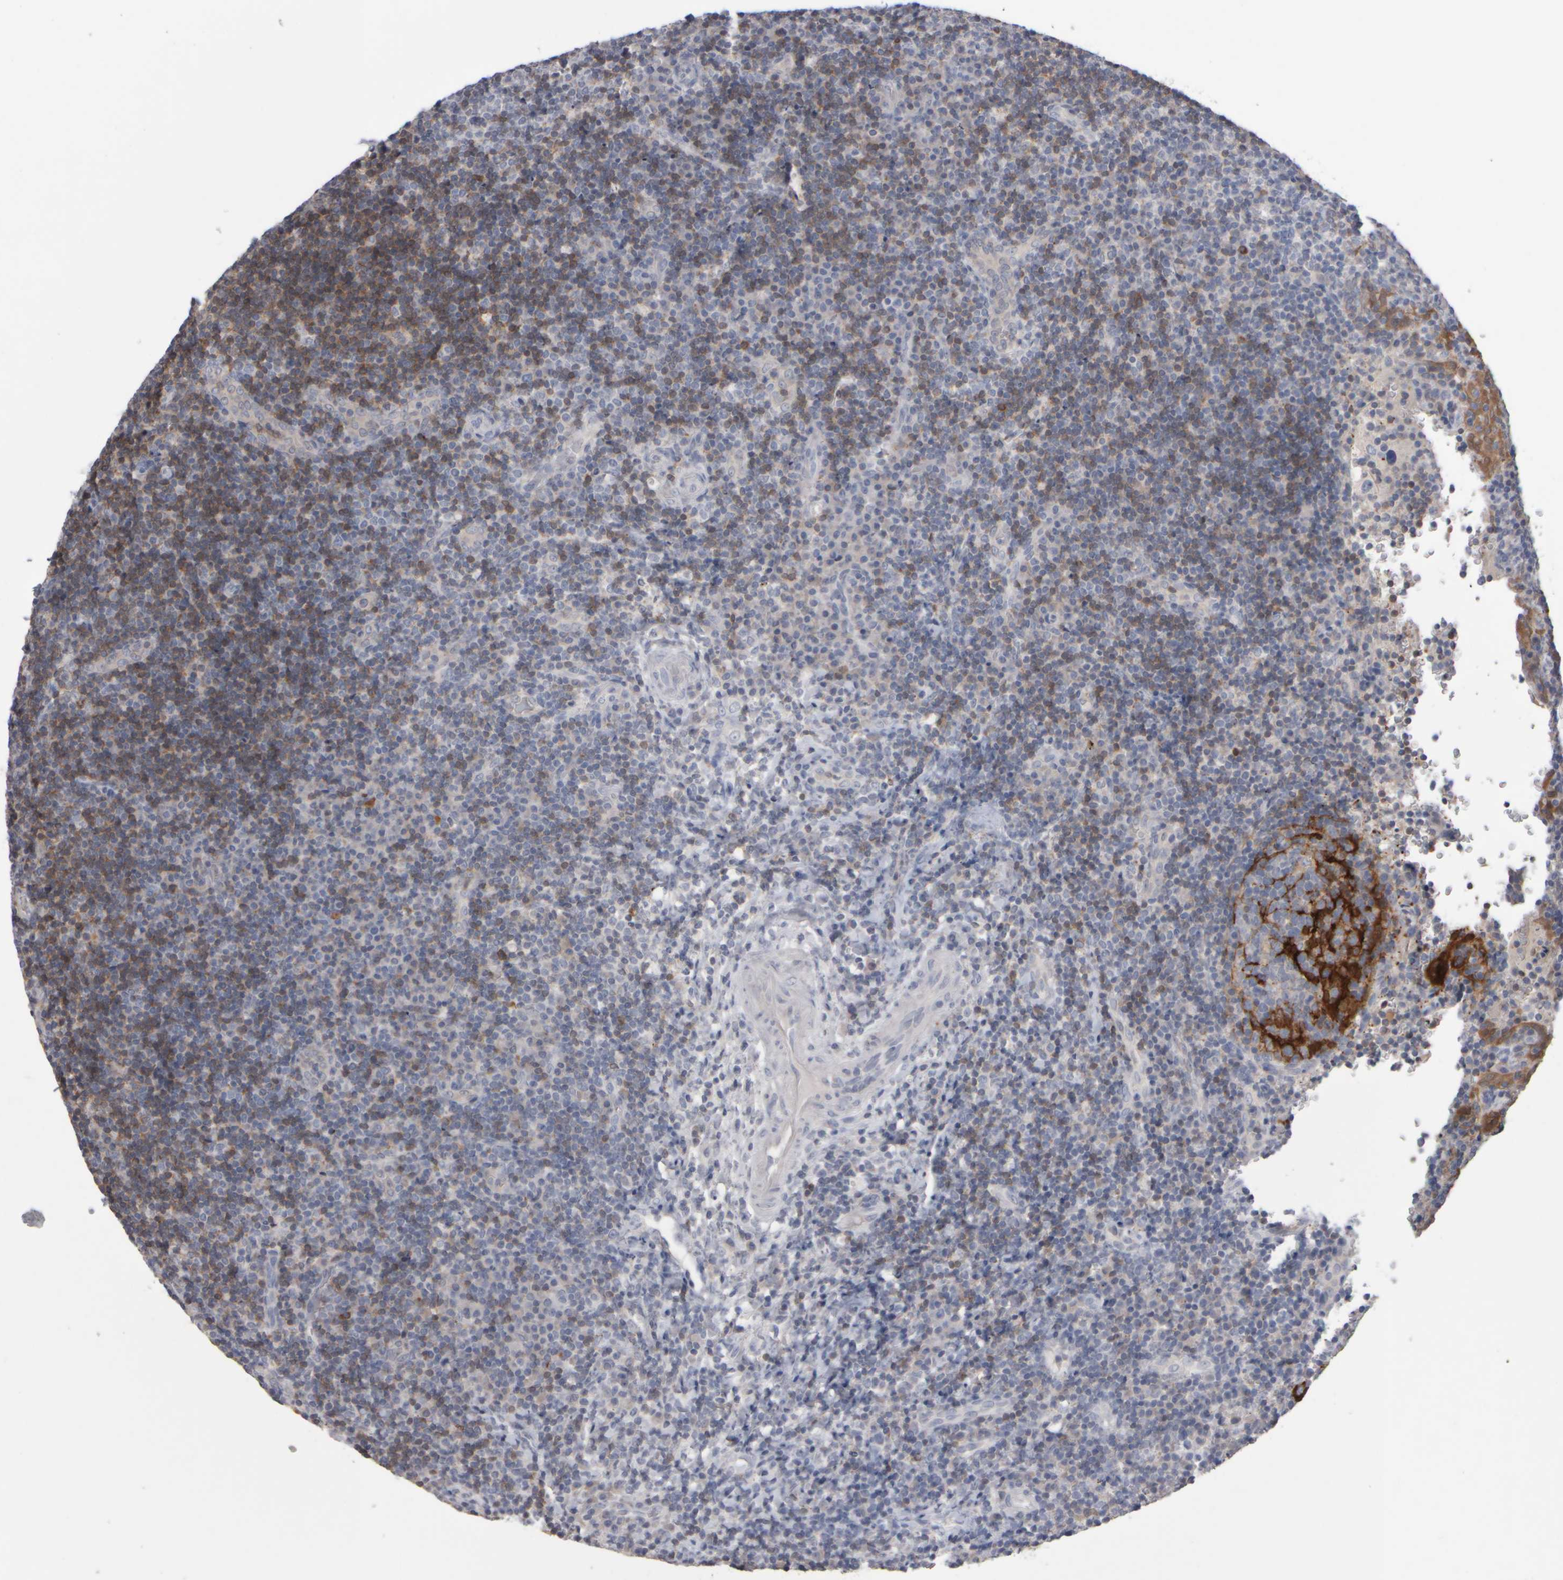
{"staining": {"intensity": "moderate", "quantity": "<25%", "location": "cytoplasmic/membranous"}, "tissue": "lymphoma", "cell_type": "Tumor cells", "image_type": "cancer", "snomed": [{"axis": "morphology", "description": "Malignant lymphoma, non-Hodgkin's type, High grade"}, {"axis": "topography", "description": "Tonsil"}], "caption": "A histopathology image of human high-grade malignant lymphoma, non-Hodgkin's type stained for a protein exhibits moderate cytoplasmic/membranous brown staining in tumor cells.", "gene": "EPHX2", "patient": {"sex": "female", "age": 36}}